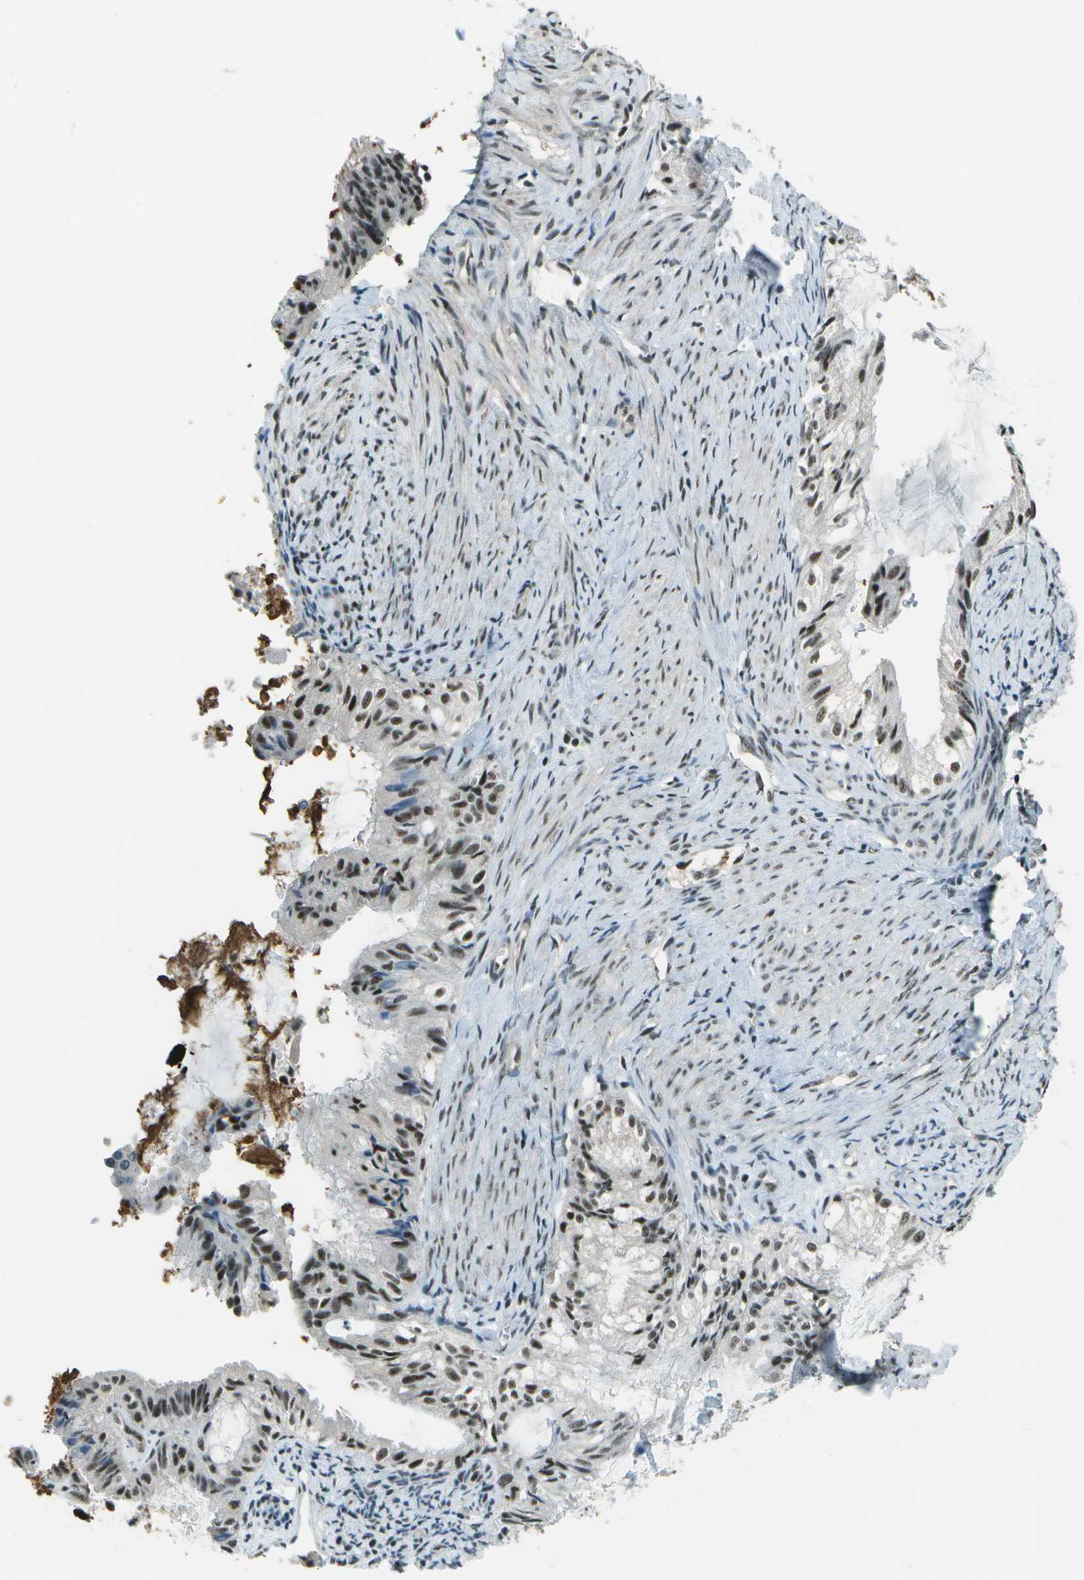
{"staining": {"intensity": "moderate", "quantity": ">75%", "location": "nuclear"}, "tissue": "cervical cancer", "cell_type": "Tumor cells", "image_type": "cancer", "snomed": [{"axis": "morphology", "description": "Normal tissue, NOS"}, {"axis": "morphology", "description": "Adenocarcinoma, NOS"}, {"axis": "topography", "description": "Cervix"}, {"axis": "topography", "description": "Endometrium"}], "caption": "DAB (3,3'-diaminobenzidine) immunohistochemical staining of adenocarcinoma (cervical) exhibits moderate nuclear protein positivity in about >75% of tumor cells. (DAB IHC with brightfield microscopy, high magnification).", "gene": "DEPDC1", "patient": {"sex": "female", "age": 86}}